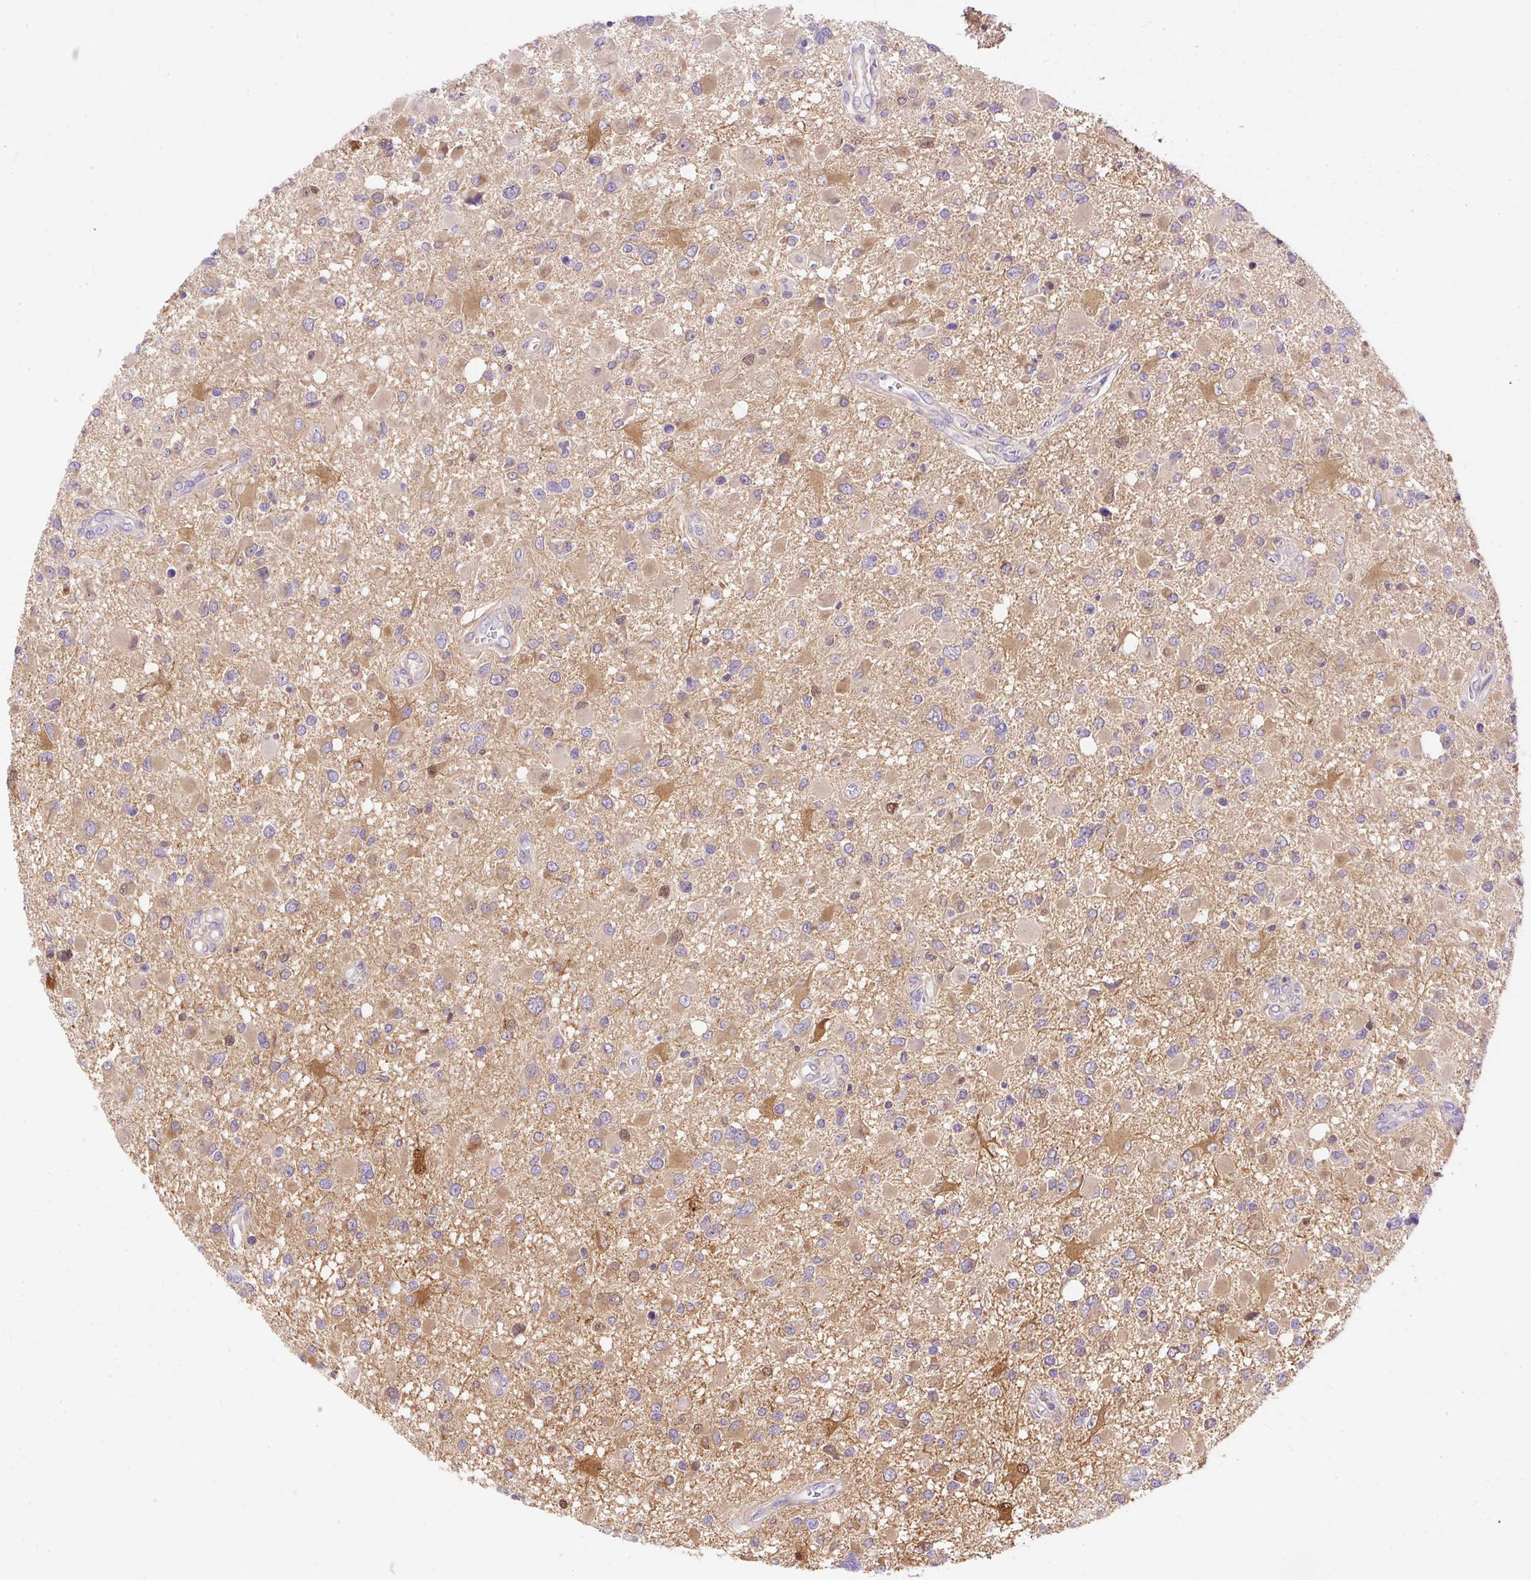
{"staining": {"intensity": "moderate", "quantity": "<25%", "location": "cytoplasmic/membranous"}, "tissue": "glioma", "cell_type": "Tumor cells", "image_type": "cancer", "snomed": [{"axis": "morphology", "description": "Glioma, malignant, High grade"}, {"axis": "topography", "description": "Brain"}], "caption": "This micrograph shows malignant glioma (high-grade) stained with immunohistochemistry (IHC) to label a protein in brown. The cytoplasmic/membranous of tumor cells show moderate positivity for the protein. Nuclei are counter-stained blue.", "gene": "OR4K15", "patient": {"sex": "male", "age": 53}}